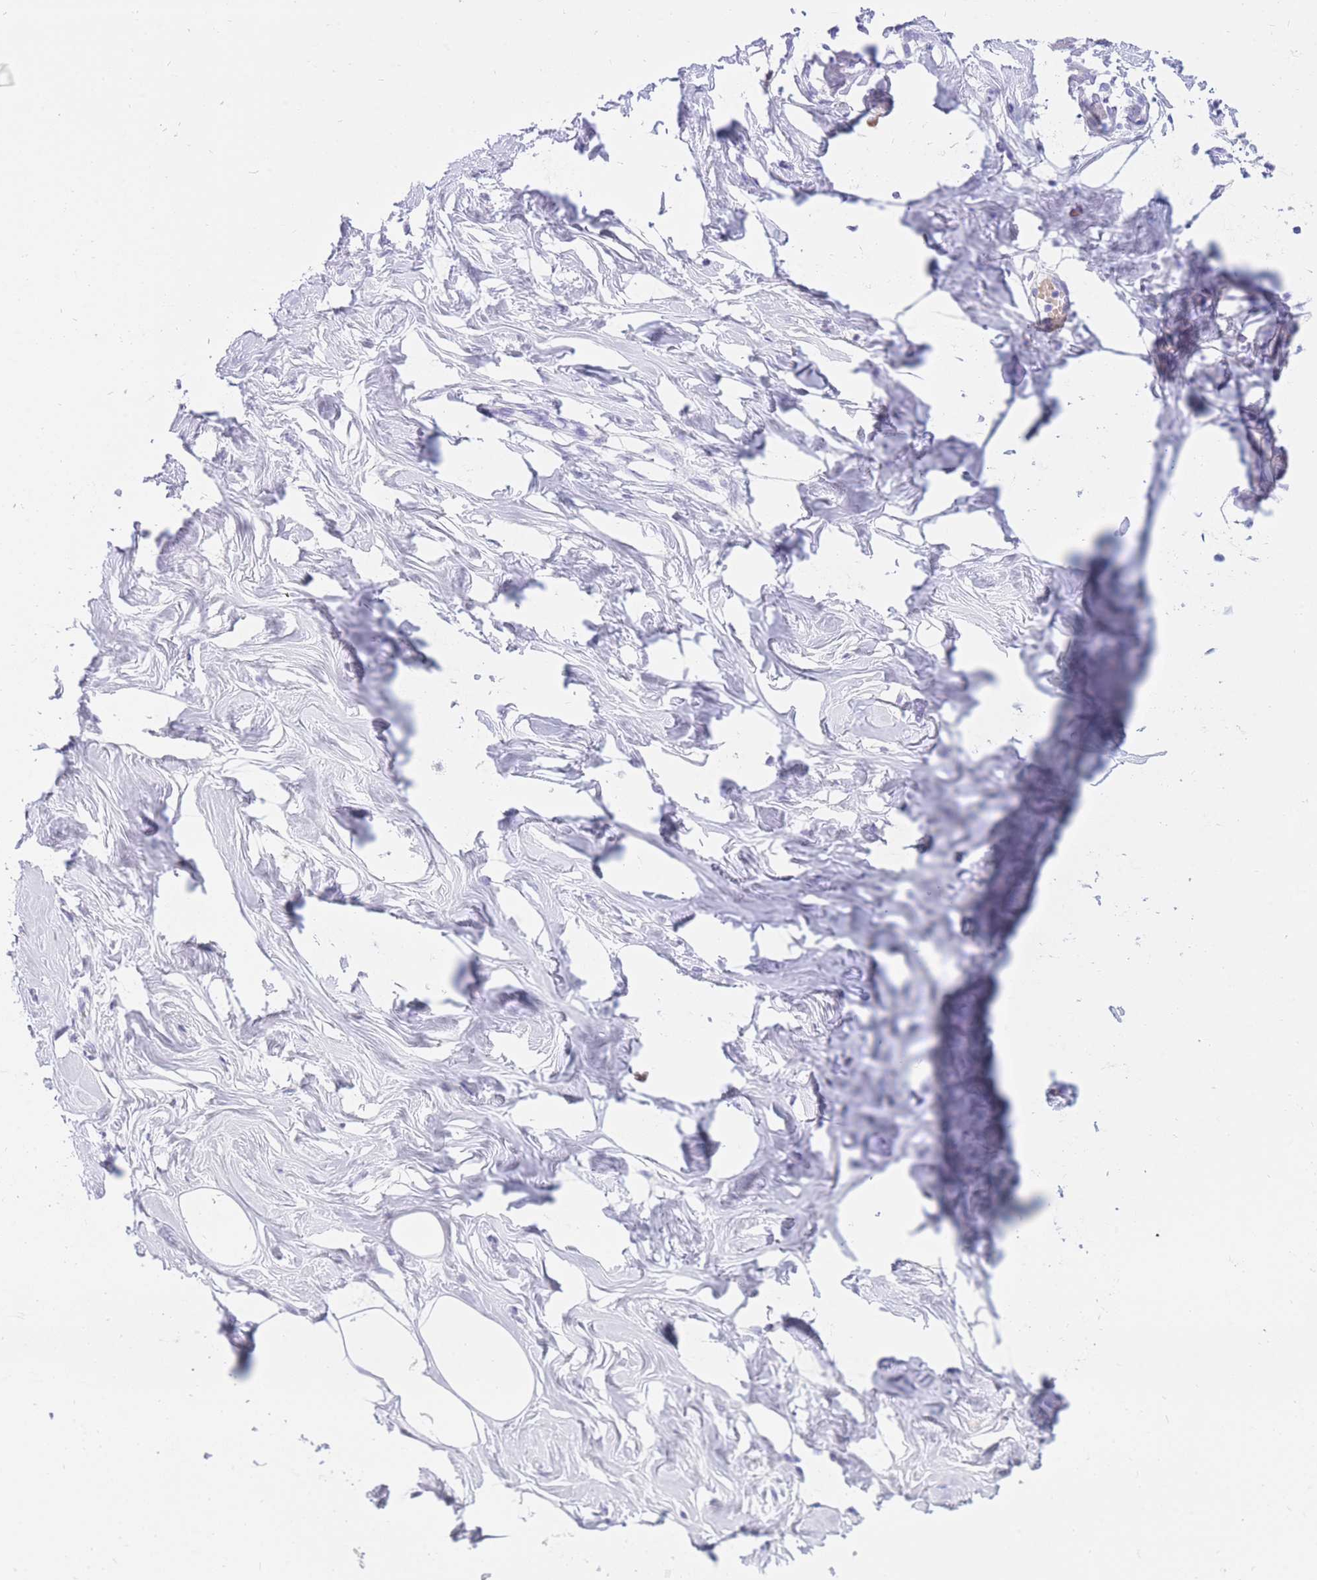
{"staining": {"intensity": "negative", "quantity": "none", "location": "none"}, "tissue": "breast", "cell_type": "Adipocytes", "image_type": "normal", "snomed": [{"axis": "morphology", "description": "Normal tissue, NOS"}, {"axis": "morphology", "description": "Adenoma, NOS"}, {"axis": "topography", "description": "Breast"}], "caption": "Immunohistochemistry micrograph of benign breast stained for a protein (brown), which reveals no expression in adipocytes.", "gene": "SSUH2", "patient": {"sex": "female", "age": 23}}